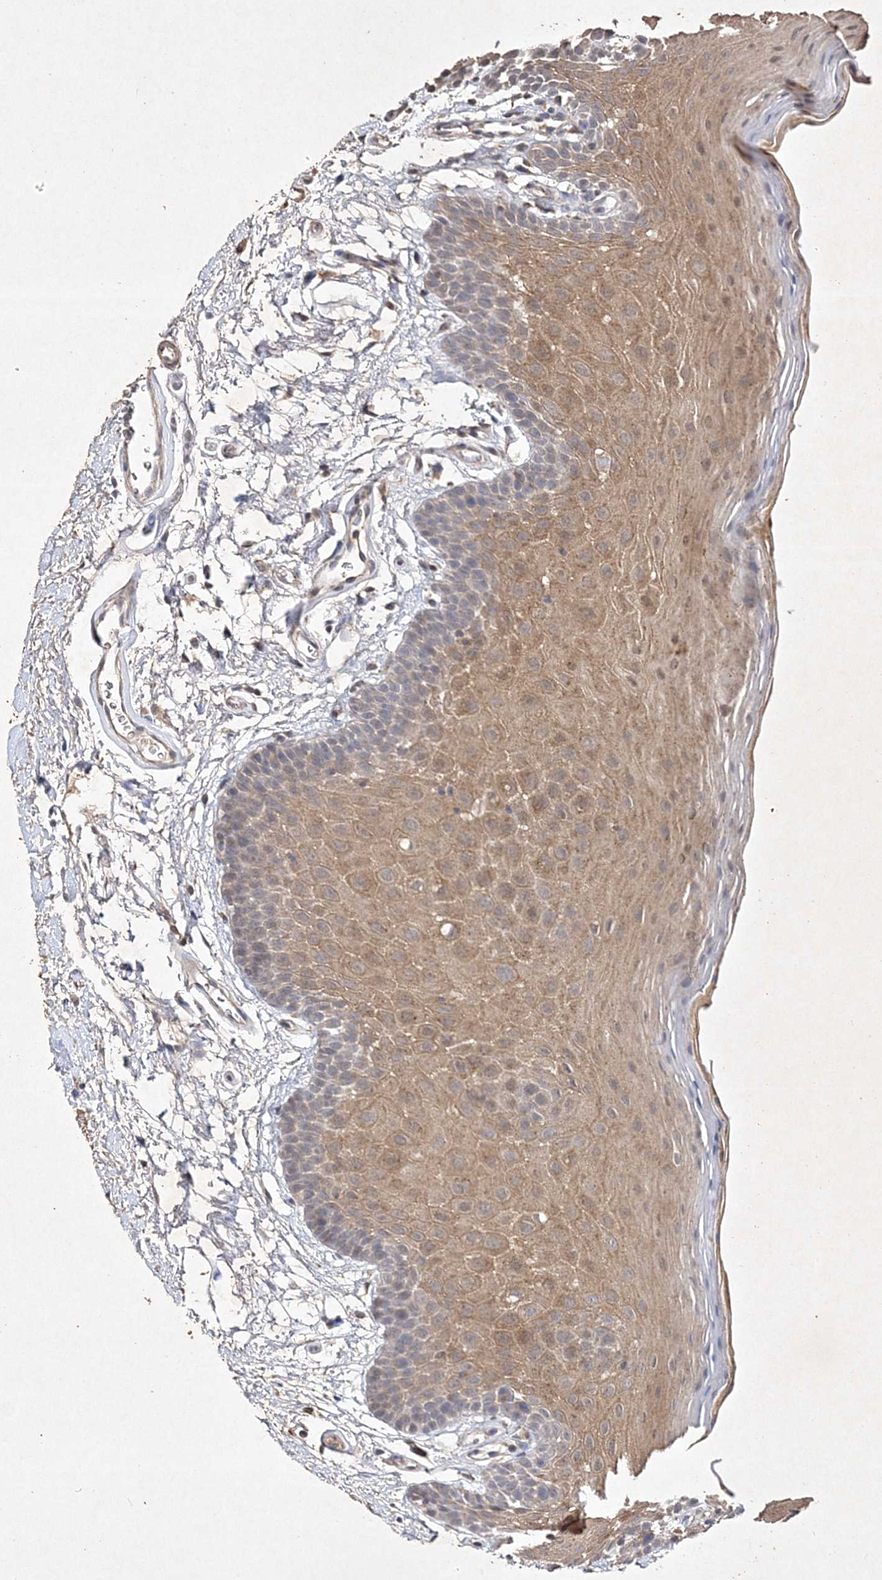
{"staining": {"intensity": "moderate", "quantity": ">75%", "location": "cytoplasmic/membranous"}, "tissue": "oral mucosa", "cell_type": "Squamous epithelial cells", "image_type": "normal", "snomed": [{"axis": "morphology", "description": "Normal tissue, NOS"}, {"axis": "topography", "description": "Oral tissue"}], "caption": "Immunohistochemistry (IHC) histopathology image of benign oral mucosa: human oral mucosa stained using immunohistochemistry (IHC) demonstrates medium levels of moderate protein expression localized specifically in the cytoplasmic/membranous of squamous epithelial cells, appearing as a cytoplasmic/membranous brown color.", "gene": "C3orf38", "patient": {"sex": "male", "age": 62}}